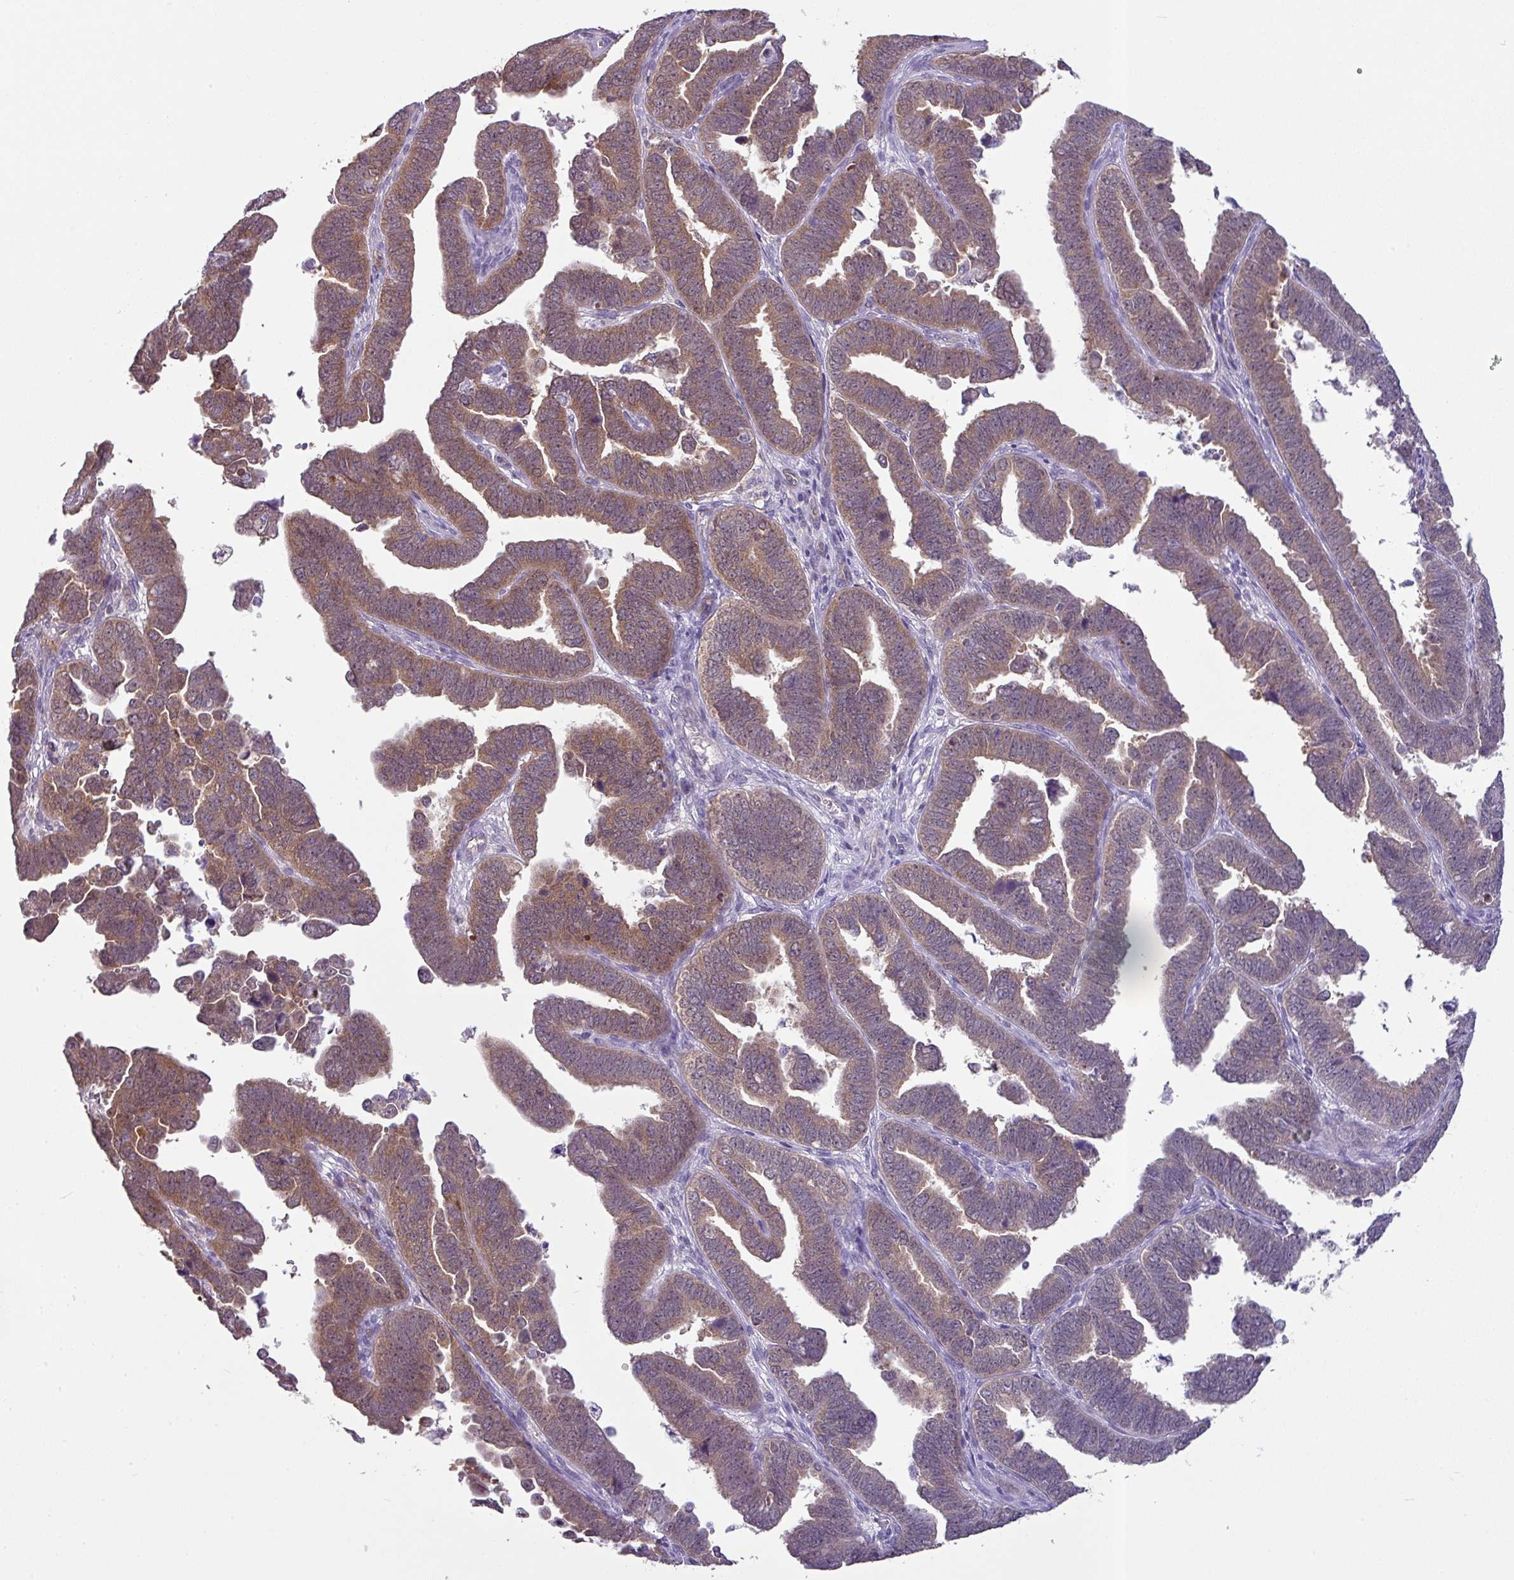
{"staining": {"intensity": "moderate", "quantity": ">75%", "location": "cytoplasmic/membranous"}, "tissue": "endometrial cancer", "cell_type": "Tumor cells", "image_type": "cancer", "snomed": [{"axis": "morphology", "description": "Adenocarcinoma, NOS"}, {"axis": "topography", "description": "Endometrium"}], "caption": "Immunohistochemical staining of endometrial cancer reveals moderate cytoplasmic/membranous protein staining in about >75% of tumor cells. (DAB (3,3'-diaminobenzidine) IHC, brown staining for protein, blue staining for nuclei).", "gene": "TTLL12", "patient": {"sex": "female", "age": 75}}